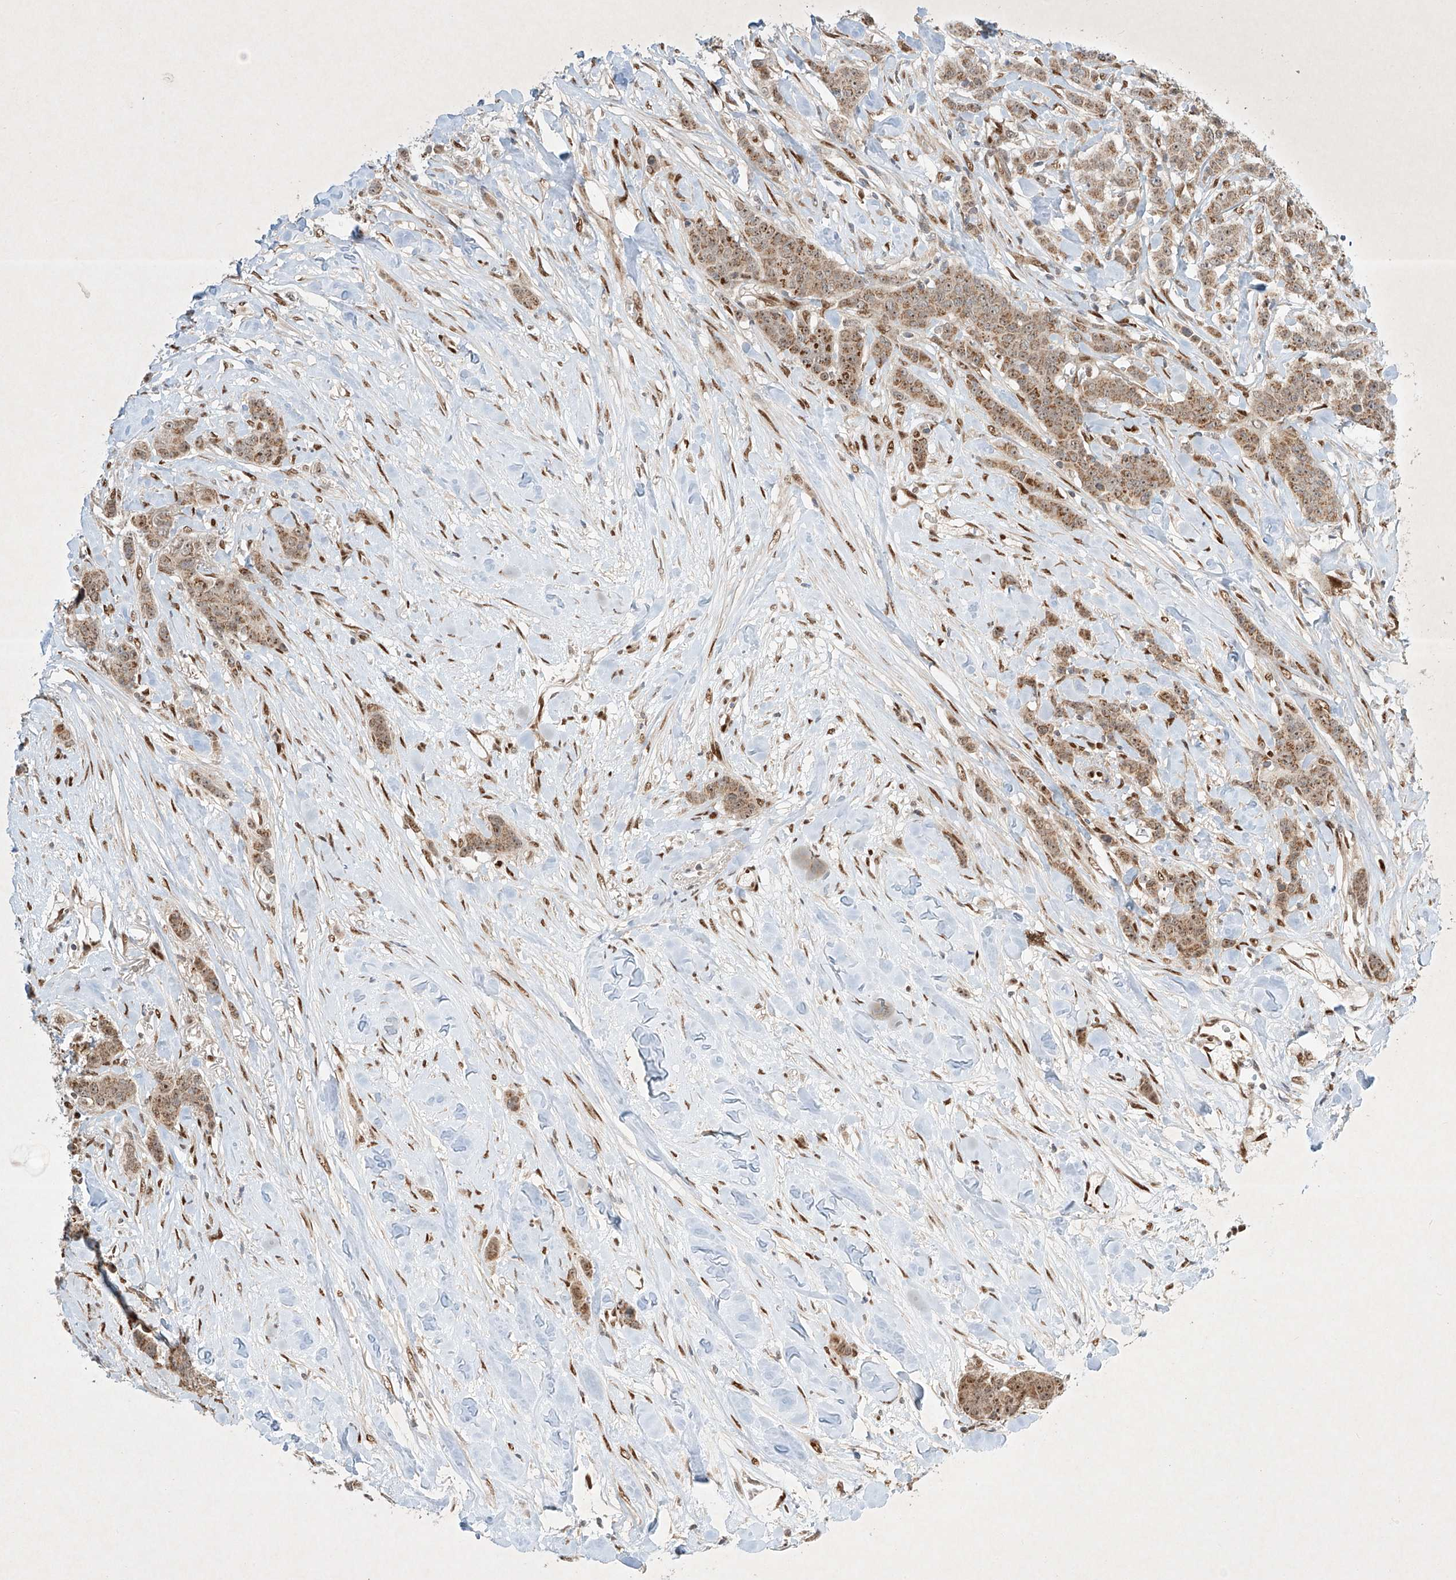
{"staining": {"intensity": "weak", "quantity": ">75%", "location": "cytoplasmic/membranous"}, "tissue": "breast cancer", "cell_type": "Tumor cells", "image_type": "cancer", "snomed": [{"axis": "morphology", "description": "Duct carcinoma"}, {"axis": "topography", "description": "Breast"}], "caption": "The image shows staining of infiltrating ductal carcinoma (breast), revealing weak cytoplasmic/membranous protein expression (brown color) within tumor cells.", "gene": "EPG5", "patient": {"sex": "female", "age": 40}}